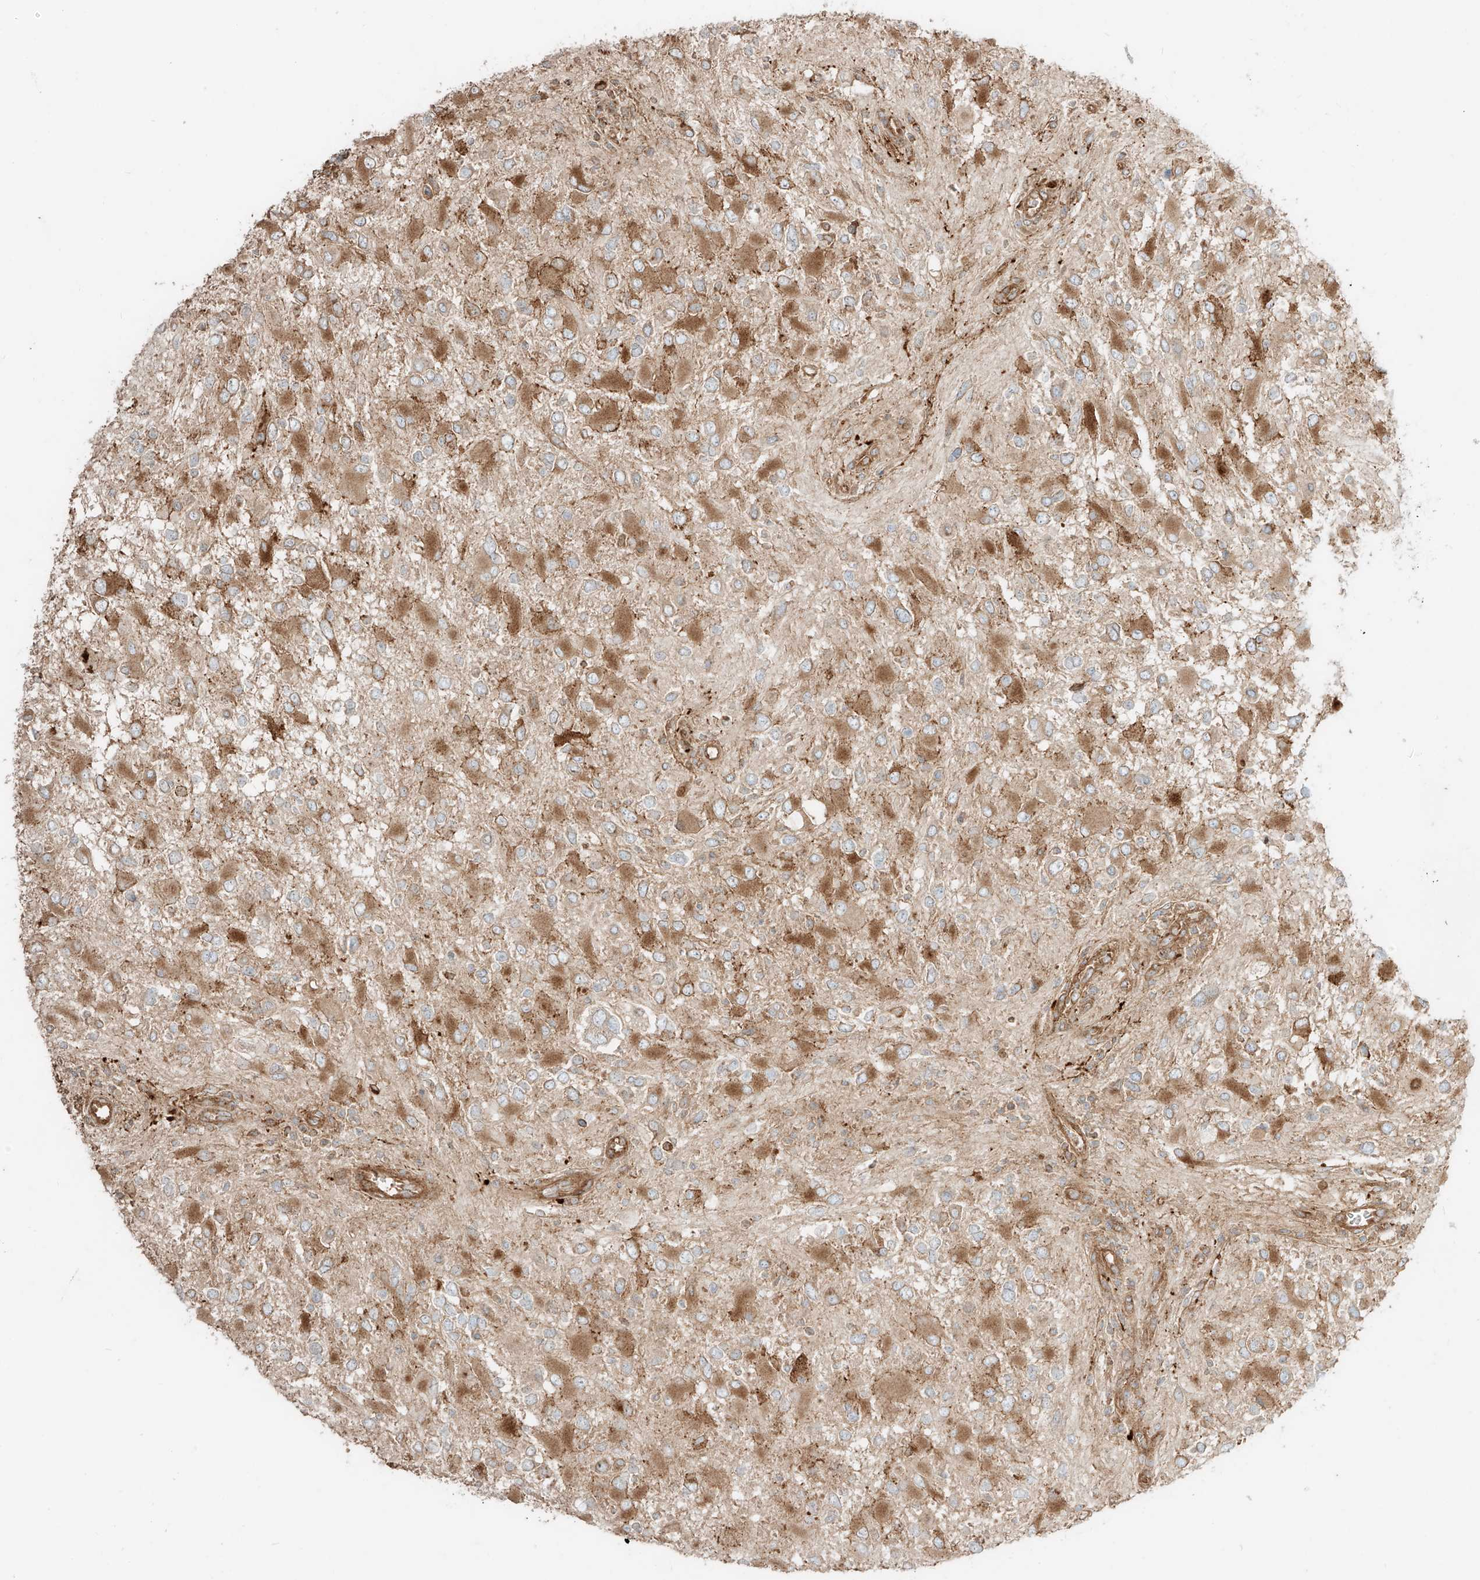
{"staining": {"intensity": "moderate", "quantity": ">75%", "location": "cytoplasmic/membranous"}, "tissue": "glioma", "cell_type": "Tumor cells", "image_type": "cancer", "snomed": [{"axis": "morphology", "description": "Glioma, malignant, High grade"}, {"axis": "topography", "description": "Brain"}], "caption": "Immunohistochemistry (DAB) staining of human glioma shows moderate cytoplasmic/membranous protein expression in approximately >75% of tumor cells. (DAB IHC, brown staining for protein, blue staining for nuclei).", "gene": "CCDC115", "patient": {"sex": "male", "age": 53}}